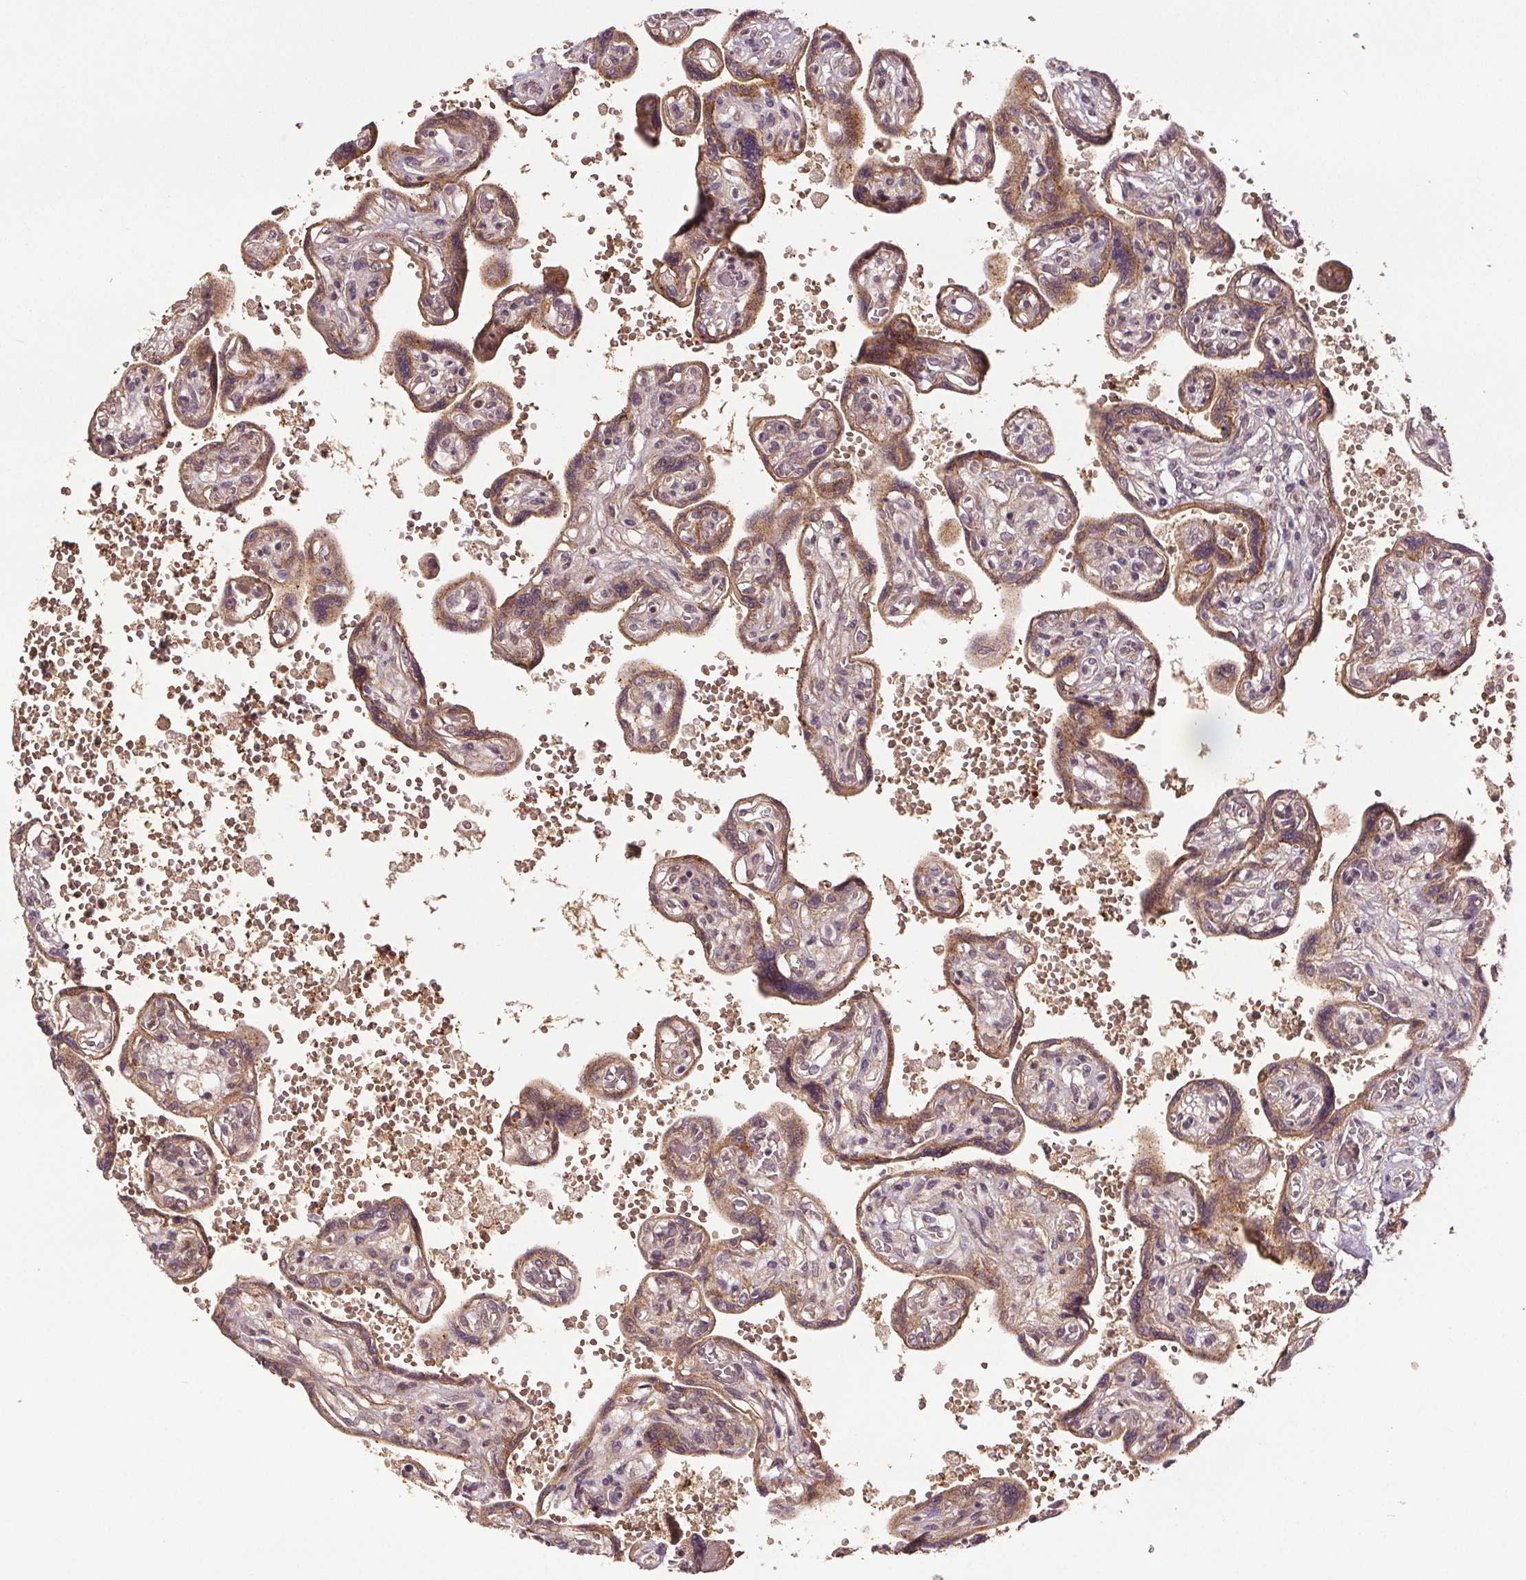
{"staining": {"intensity": "moderate", "quantity": ">75%", "location": "cytoplasmic/membranous"}, "tissue": "placenta", "cell_type": "Trophoblastic cells", "image_type": "normal", "snomed": [{"axis": "morphology", "description": "Normal tissue, NOS"}, {"axis": "topography", "description": "Placenta"}], "caption": "Immunohistochemistry histopathology image of unremarkable placenta stained for a protein (brown), which displays medium levels of moderate cytoplasmic/membranous expression in about >75% of trophoblastic cells.", "gene": "EPHB3", "patient": {"sex": "female", "age": 32}}